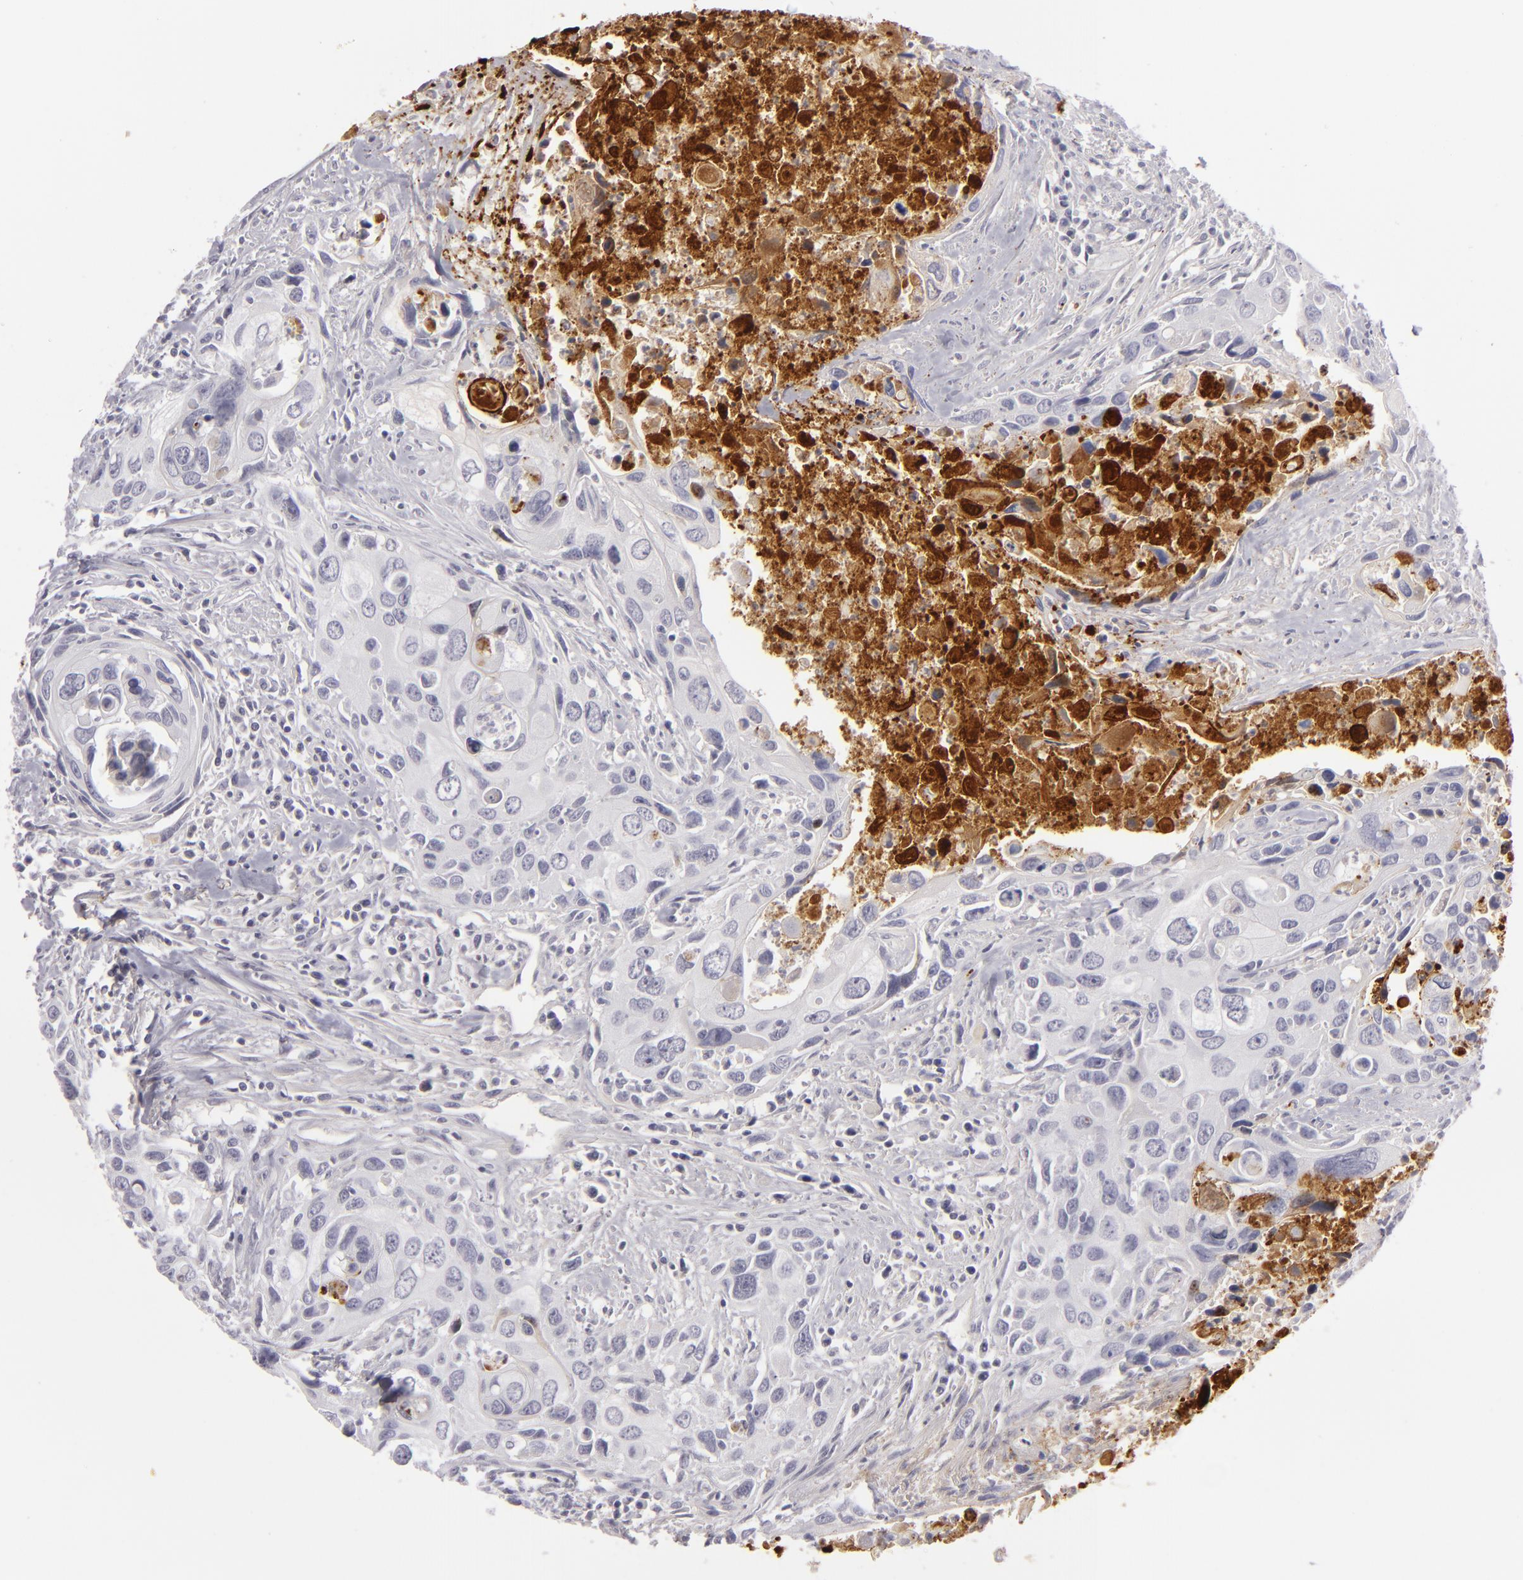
{"staining": {"intensity": "negative", "quantity": "none", "location": "none"}, "tissue": "urothelial cancer", "cell_type": "Tumor cells", "image_type": "cancer", "snomed": [{"axis": "morphology", "description": "Urothelial carcinoma, High grade"}, {"axis": "topography", "description": "Urinary bladder"}], "caption": "High power microscopy micrograph of an immunohistochemistry (IHC) micrograph of urothelial carcinoma (high-grade), revealing no significant positivity in tumor cells.", "gene": "C9", "patient": {"sex": "male", "age": 71}}